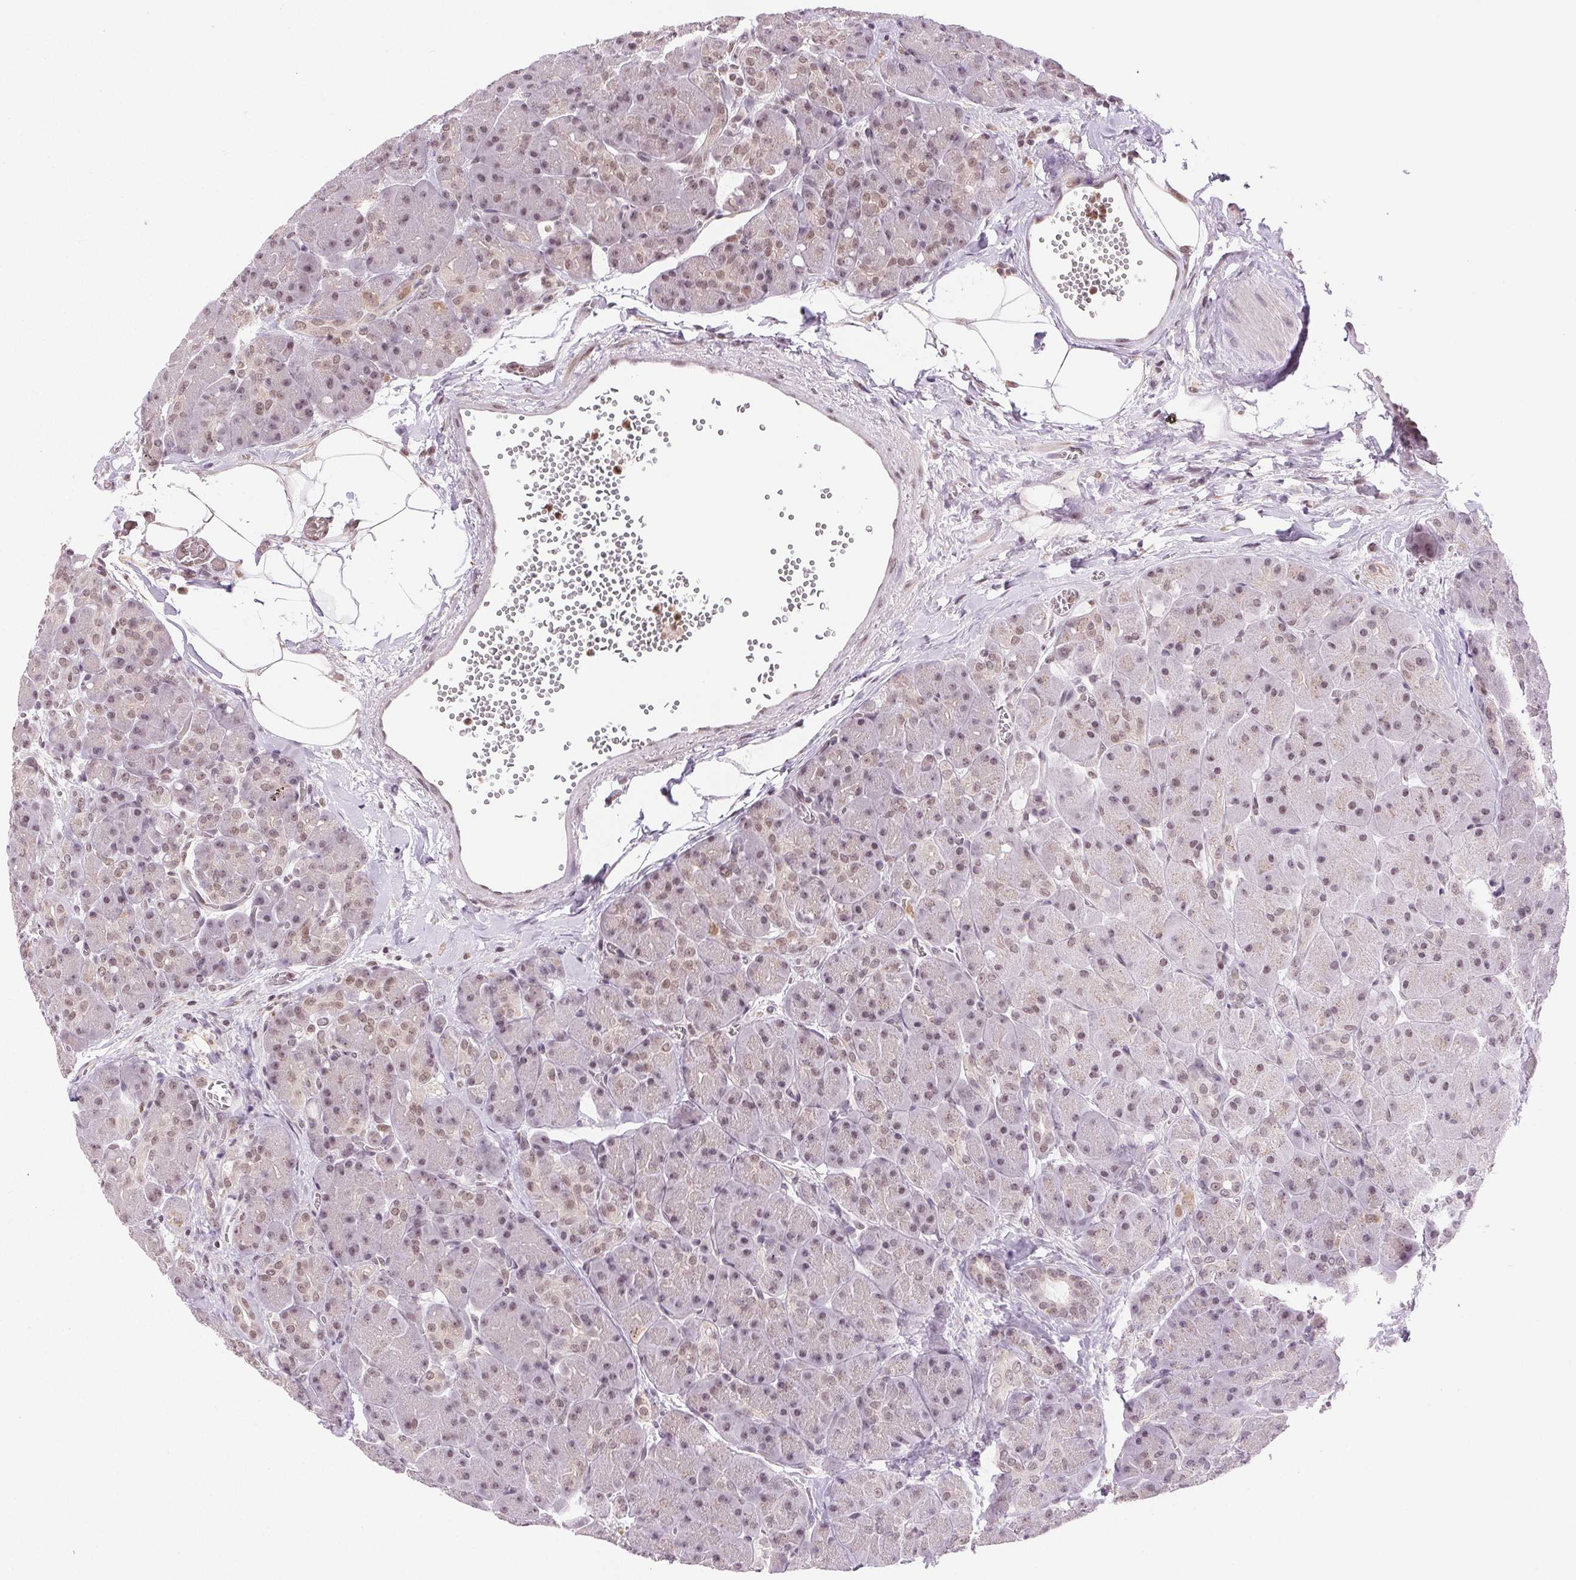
{"staining": {"intensity": "weak", "quantity": "25%-75%", "location": "nuclear"}, "tissue": "pancreas", "cell_type": "Exocrine glandular cells", "image_type": "normal", "snomed": [{"axis": "morphology", "description": "Normal tissue, NOS"}, {"axis": "topography", "description": "Pancreas"}], "caption": "Benign pancreas displays weak nuclear expression in approximately 25%-75% of exocrine glandular cells (Brightfield microscopy of DAB IHC at high magnification)..", "gene": "GRHL3", "patient": {"sex": "male", "age": 55}}